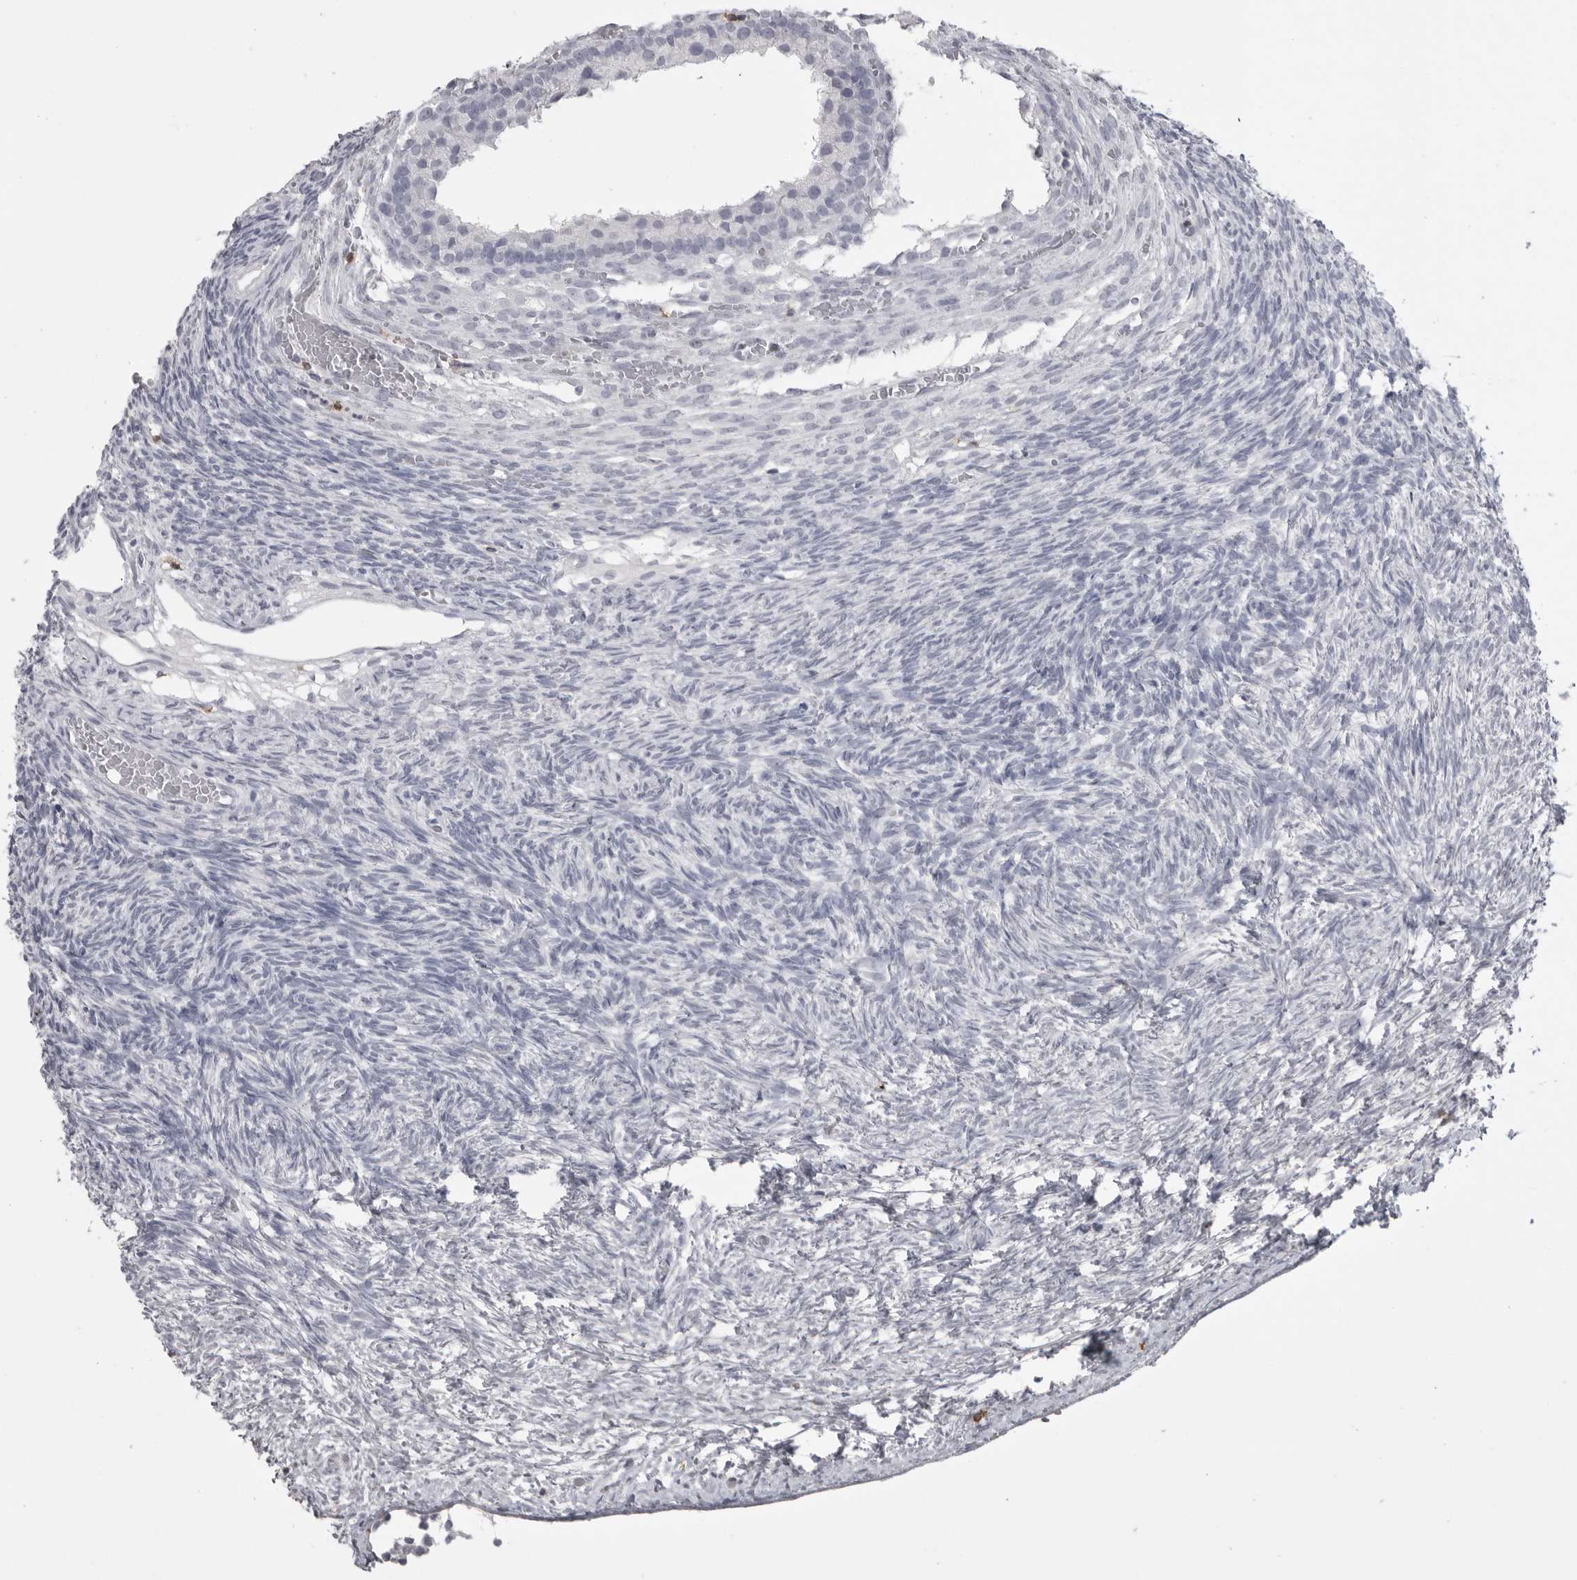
{"staining": {"intensity": "negative", "quantity": "none", "location": "none"}, "tissue": "ovary", "cell_type": "Follicle cells", "image_type": "normal", "snomed": [{"axis": "morphology", "description": "Normal tissue, NOS"}, {"axis": "topography", "description": "Ovary"}], "caption": "Human ovary stained for a protein using IHC reveals no positivity in follicle cells.", "gene": "ITGAL", "patient": {"sex": "female", "age": 34}}